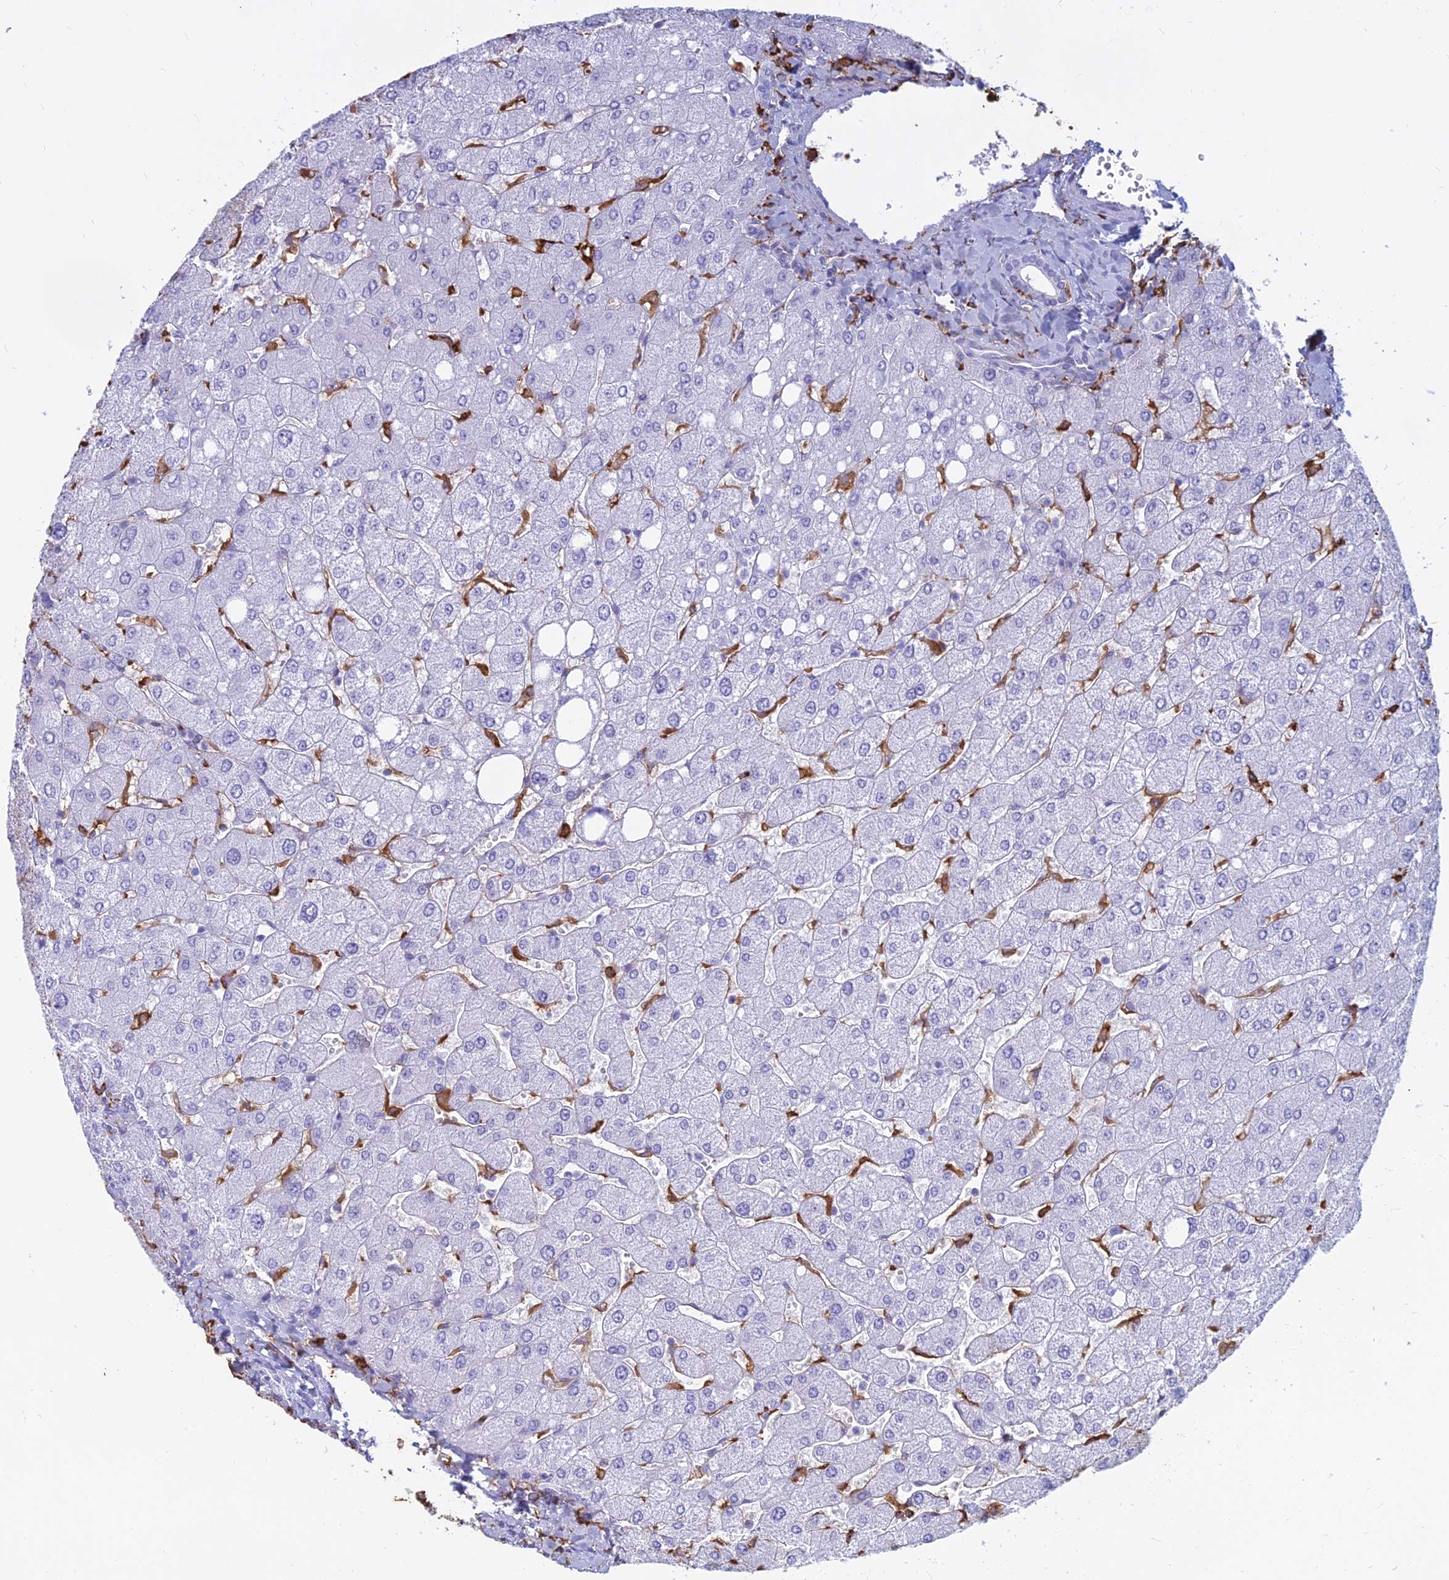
{"staining": {"intensity": "negative", "quantity": "none", "location": "none"}, "tissue": "liver", "cell_type": "Cholangiocytes", "image_type": "normal", "snomed": [{"axis": "morphology", "description": "Normal tissue, NOS"}, {"axis": "topography", "description": "Liver"}], "caption": "The histopathology image reveals no staining of cholangiocytes in normal liver. (DAB immunohistochemistry with hematoxylin counter stain).", "gene": "HLA", "patient": {"sex": "male", "age": 55}}